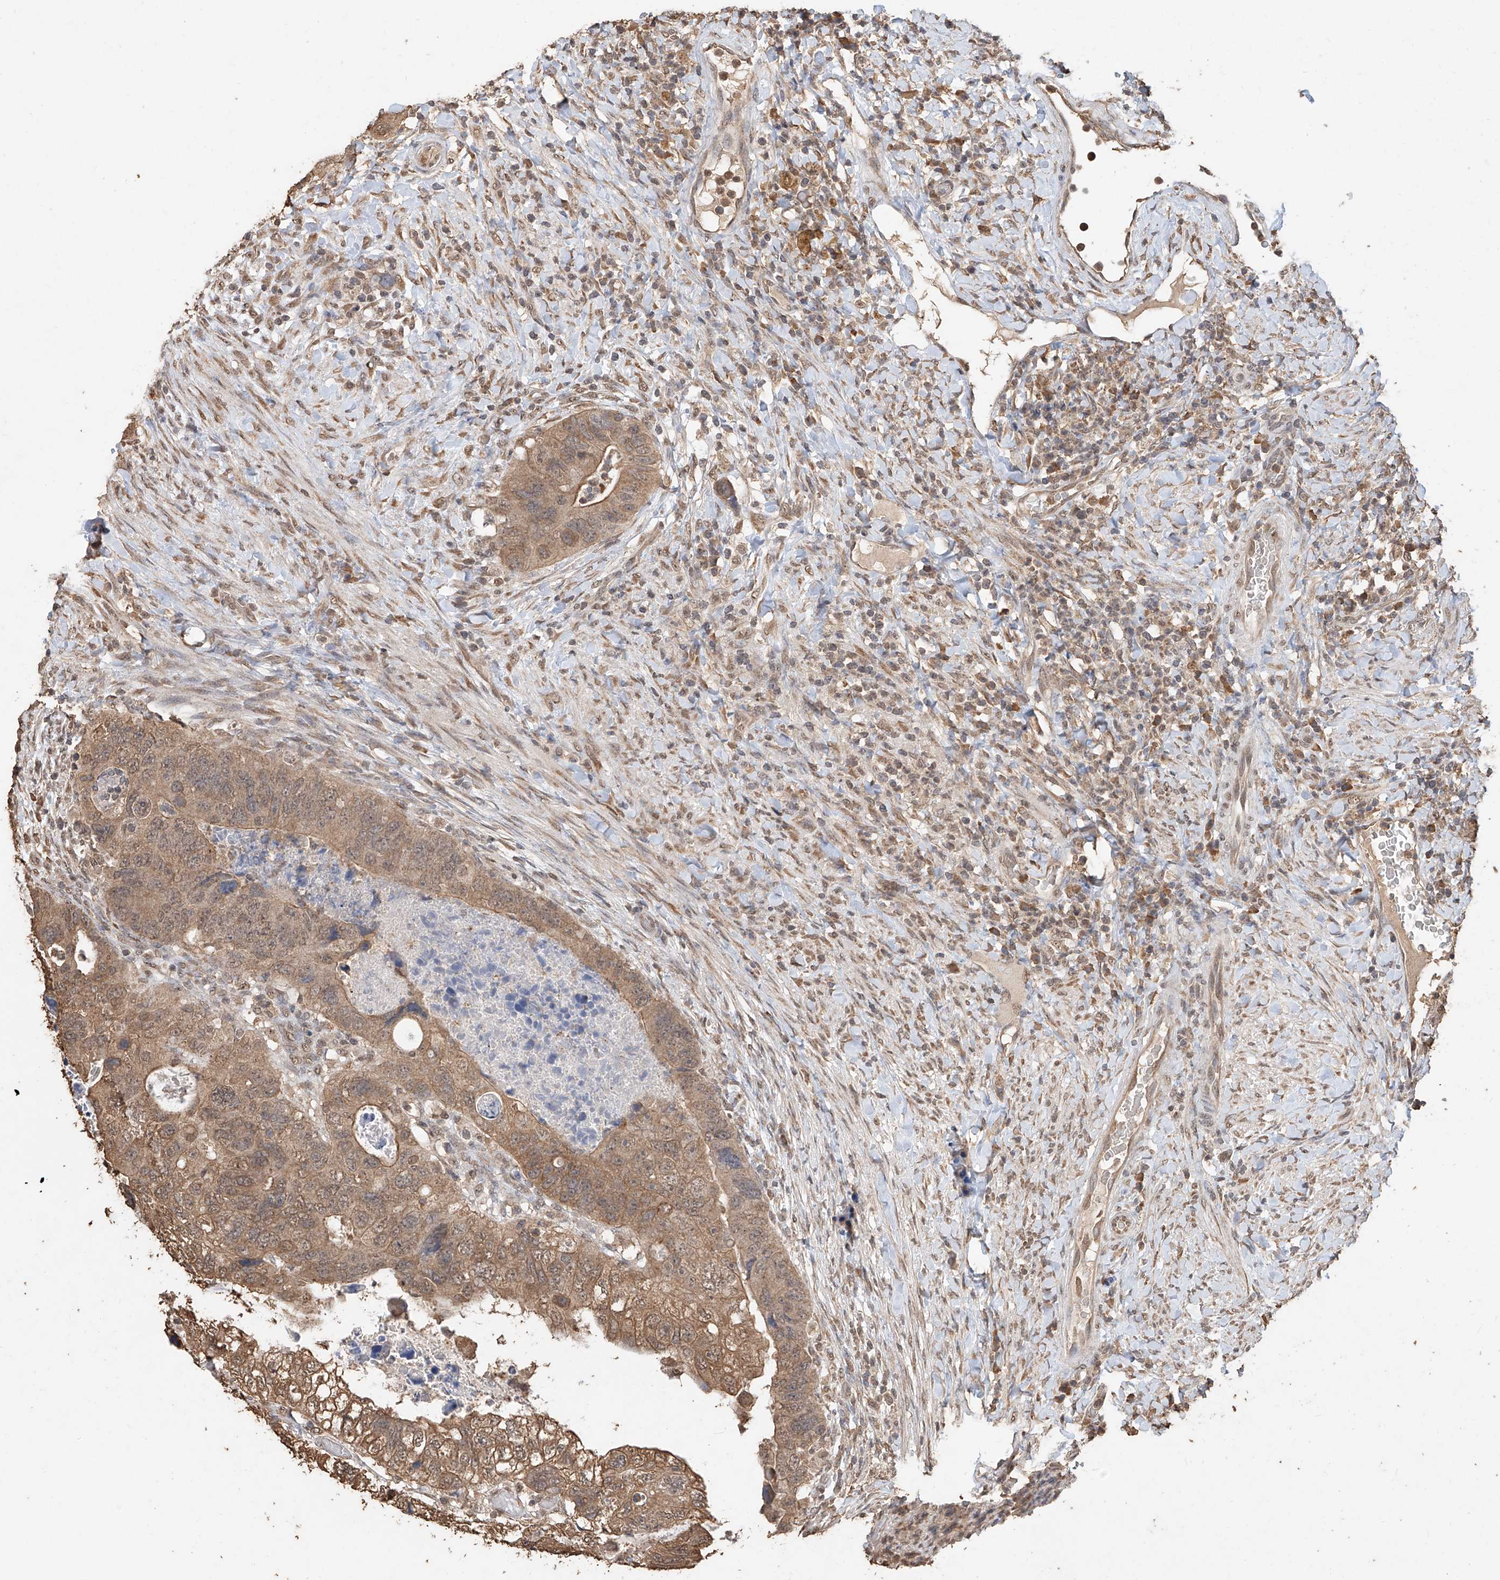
{"staining": {"intensity": "moderate", "quantity": ">75%", "location": "cytoplasmic/membranous,nuclear"}, "tissue": "colorectal cancer", "cell_type": "Tumor cells", "image_type": "cancer", "snomed": [{"axis": "morphology", "description": "Adenocarcinoma, NOS"}, {"axis": "topography", "description": "Rectum"}], "caption": "Human adenocarcinoma (colorectal) stained with a protein marker reveals moderate staining in tumor cells.", "gene": "ELOVL1", "patient": {"sex": "male", "age": 59}}